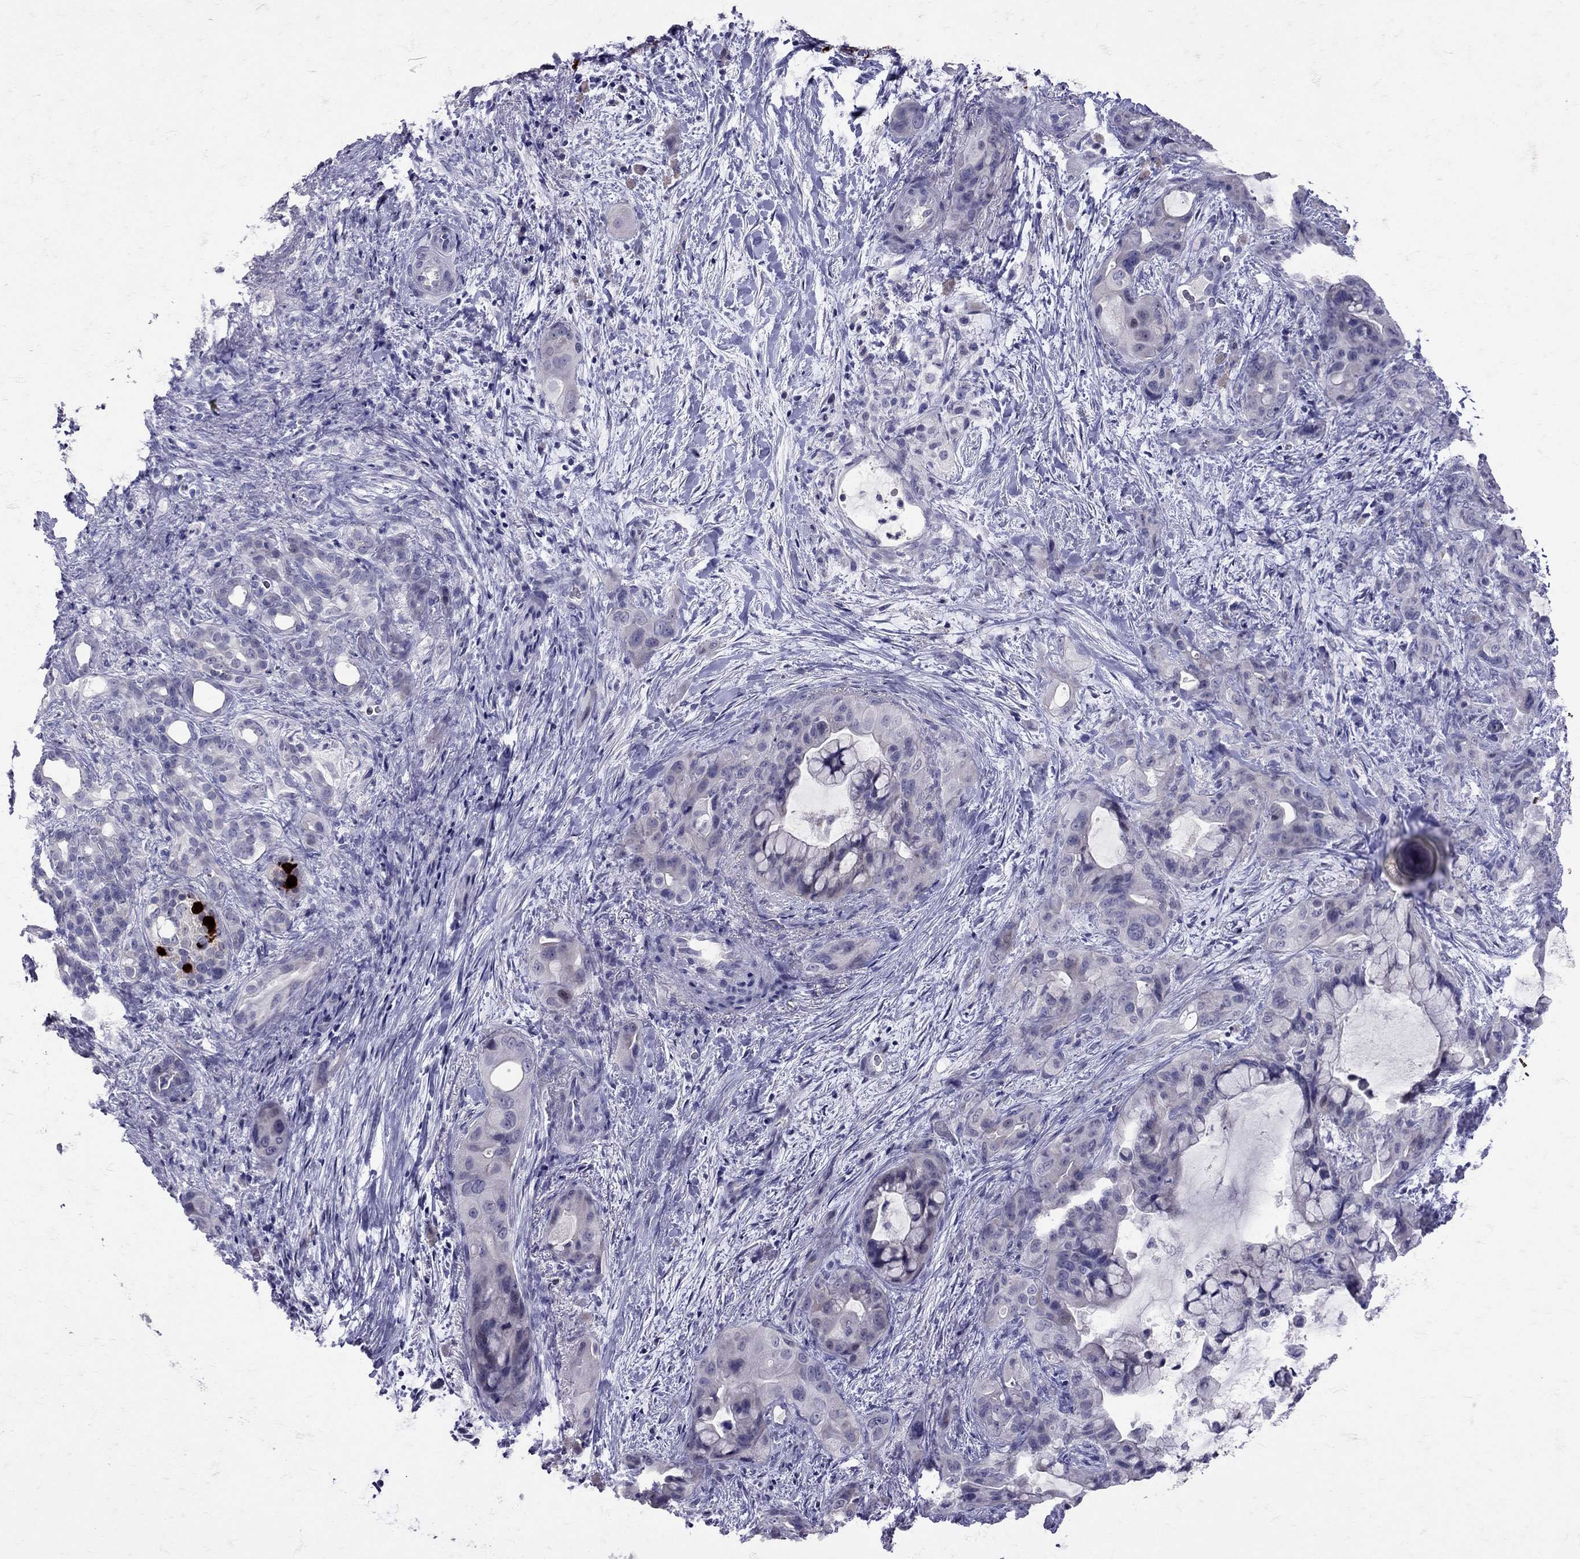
{"staining": {"intensity": "negative", "quantity": "none", "location": "none"}, "tissue": "pancreatic cancer", "cell_type": "Tumor cells", "image_type": "cancer", "snomed": [{"axis": "morphology", "description": "Adenocarcinoma, NOS"}, {"axis": "topography", "description": "Pancreas"}], "caption": "This is an immunohistochemistry photomicrograph of pancreatic adenocarcinoma. There is no positivity in tumor cells.", "gene": "SST", "patient": {"sex": "male", "age": 71}}